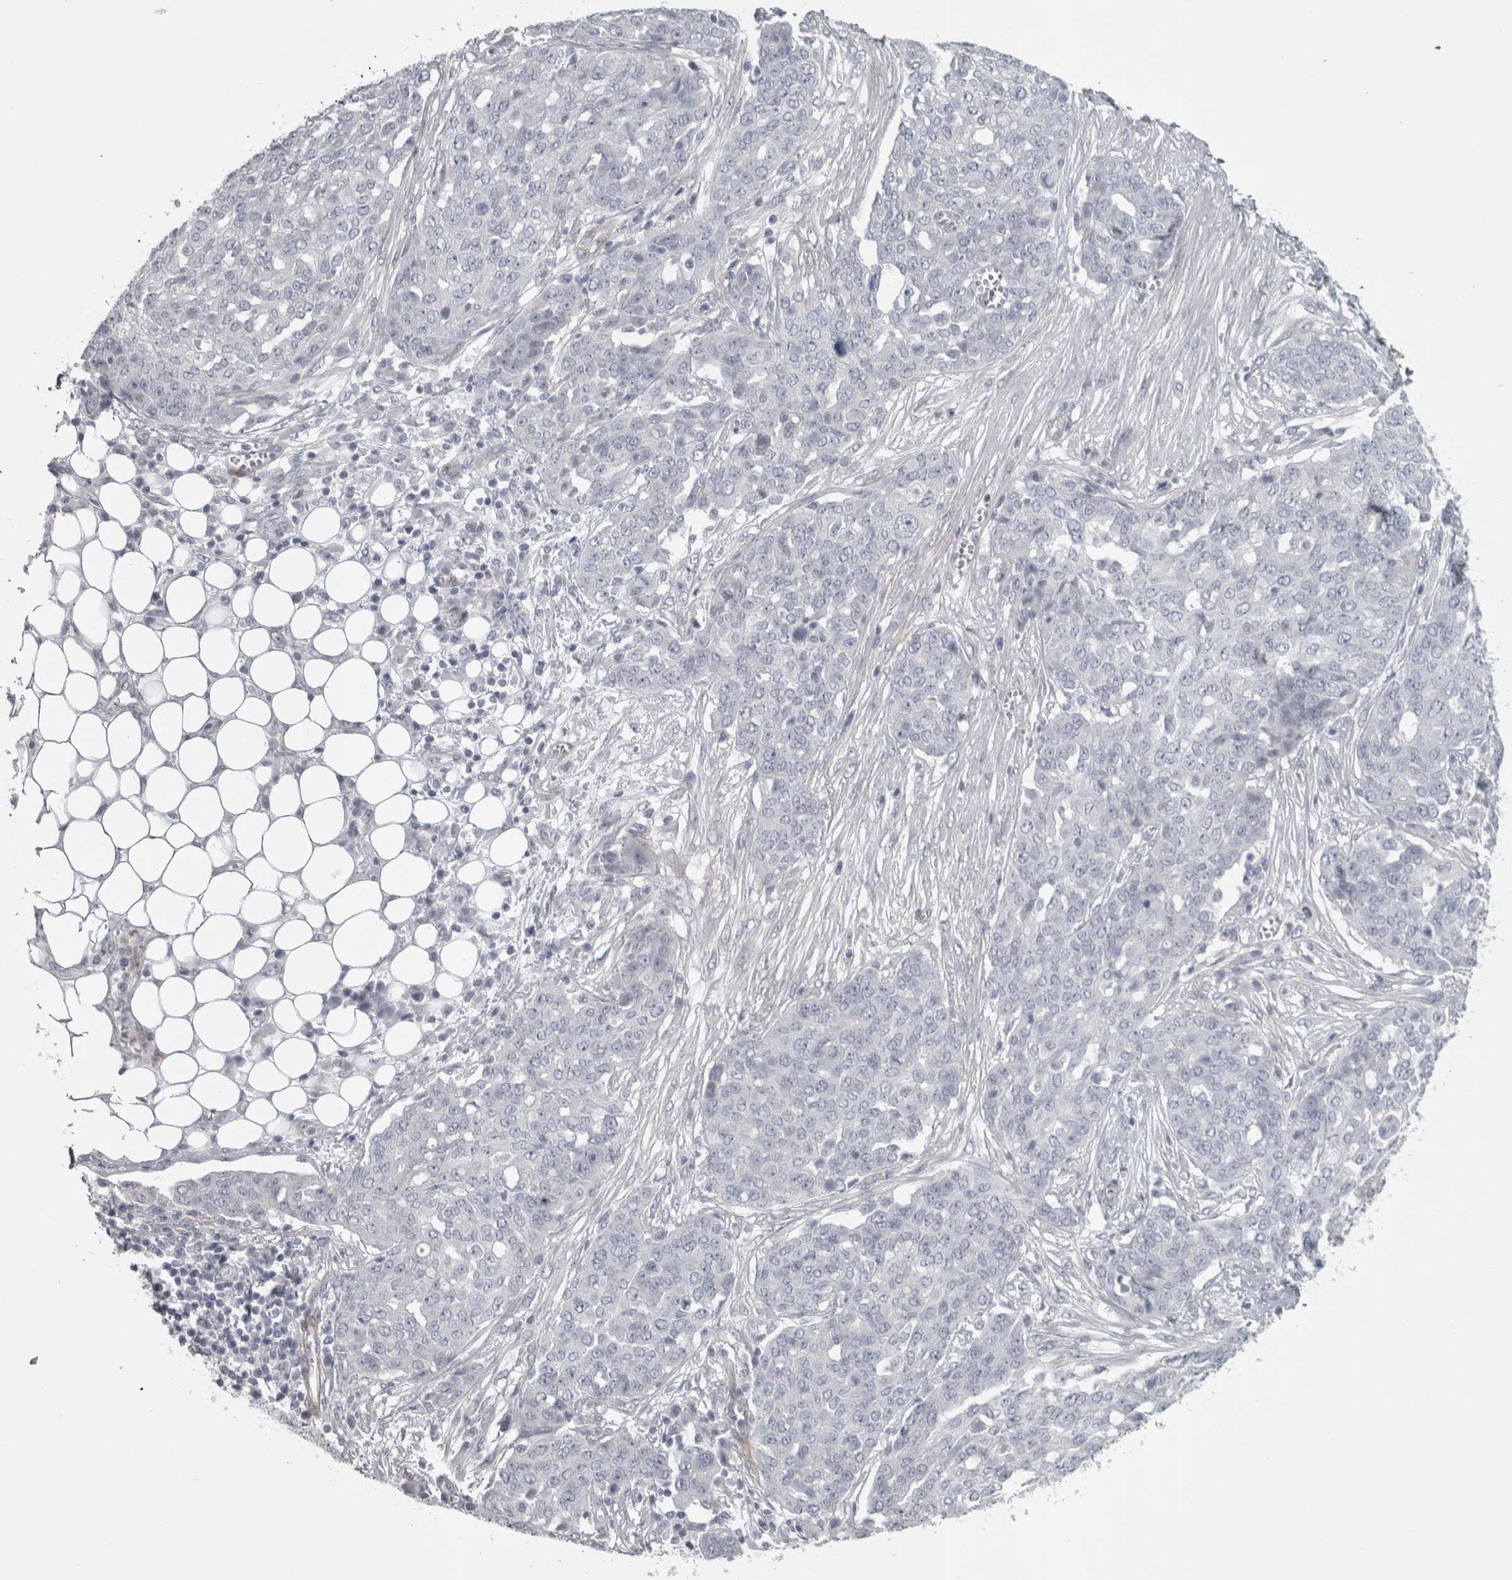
{"staining": {"intensity": "negative", "quantity": "none", "location": "none"}, "tissue": "ovarian cancer", "cell_type": "Tumor cells", "image_type": "cancer", "snomed": [{"axis": "morphology", "description": "Cystadenocarcinoma, serous, NOS"}, {"axis": "topography", "description": "Soft tissue"}, {"axis": "topography", "description": "Ovary"}], "caption": "DAB immunohistochemical staining of human serous cystadenocarcinoma (ovarian) displays no significant positivity in tumor cells. (DAB immunohistochemistry (IHC) with hematoxylin counter stain).", "gene": "PPP1R12B", "patient": {"sex": "female", "age": 57}}